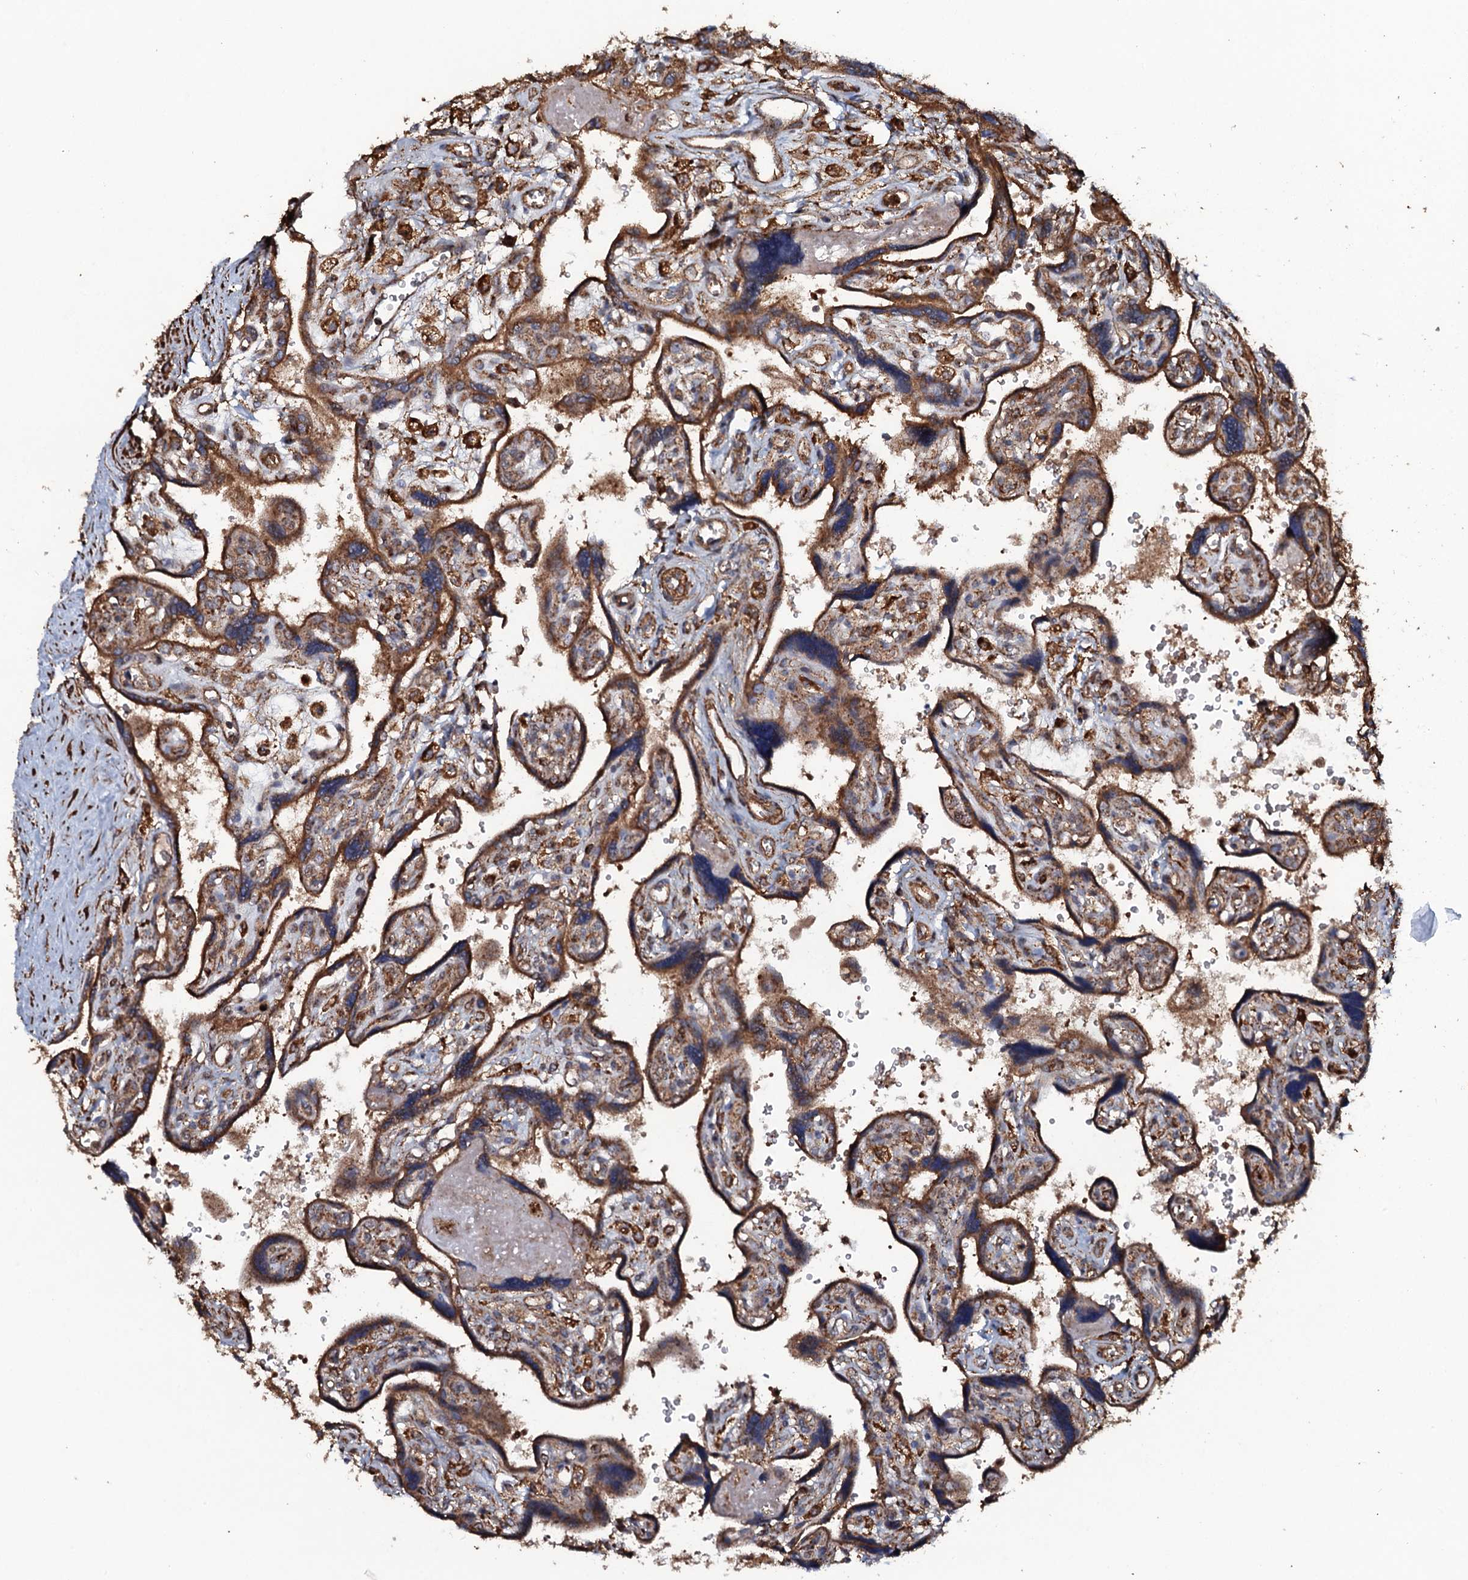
{"staining": {"intensity": "strong", "quantity": ">75%", "location": "cytoplasmic/membranous"}, "tissue": "placenta", "cell_type": "Trophoblastic cells", "image_type": "normal", "snomed": [{"axis": "morphology", "description": "Normal tissue, NOS"}, {"axis": "topography", "description": "Placenta"}], "caption": "The image reveals staining of normal placenta, revealing strong cytoplasmic/membranous protein staining (brown color) within trophoblastic cells.", "gene": "VWA8", "patient": {"sex": "female", "age": 39}}